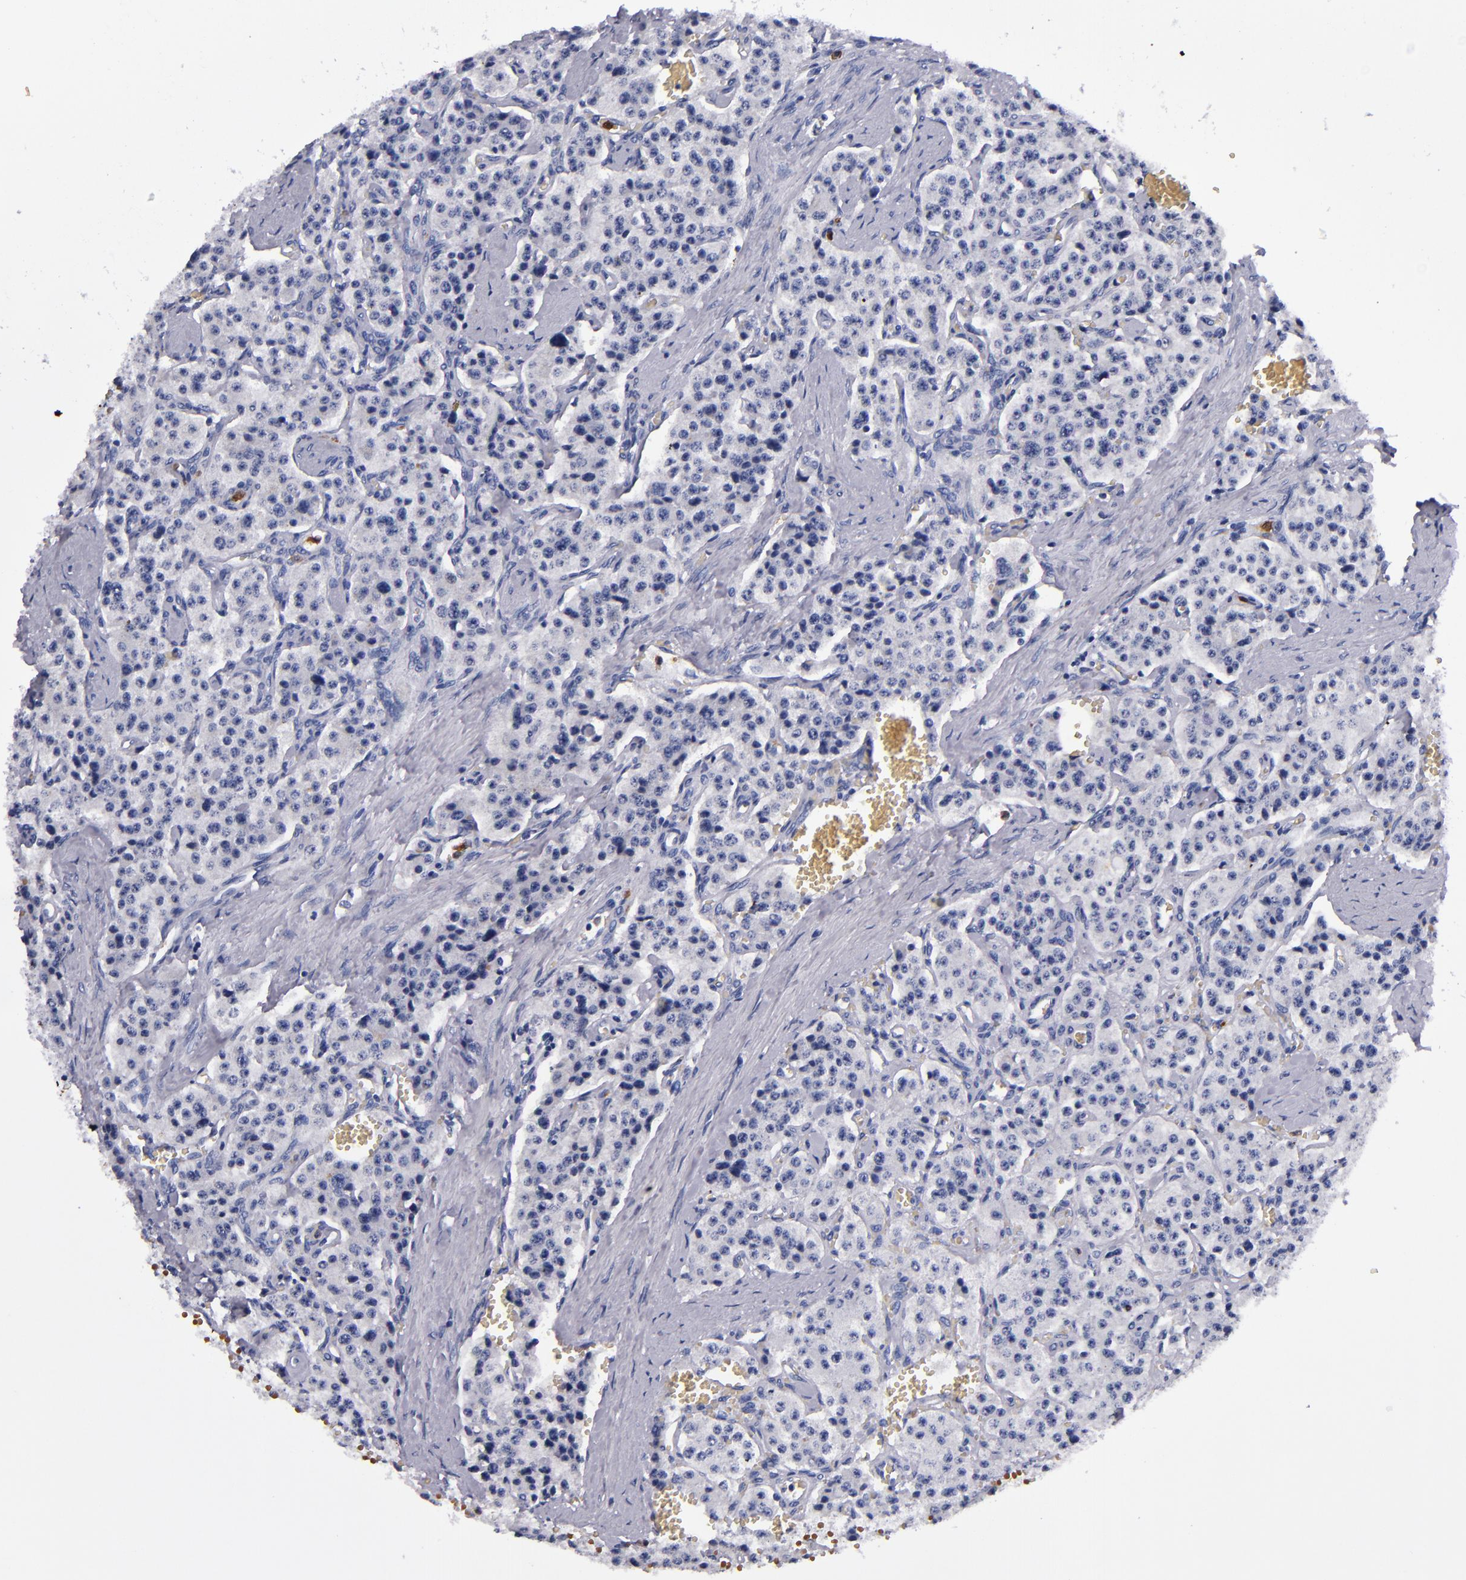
{"staining": {"intensity": "negative", "quantity": "none", "location": "none"}, "tissue": "carcinoid", "cell_type": "Tumor cells", "image_type": "cancer", "snomed": [{"axis": "morphology", "description": "Carcinoid, malignant, NOS"}, {"axis": "topography", "description": "Small intestine"}], "caption": "Image shows no significant protein expression in tumor cells of carcinoid.", "gene": "S100A8", "patient": {"sex": "male", "age": 52}}